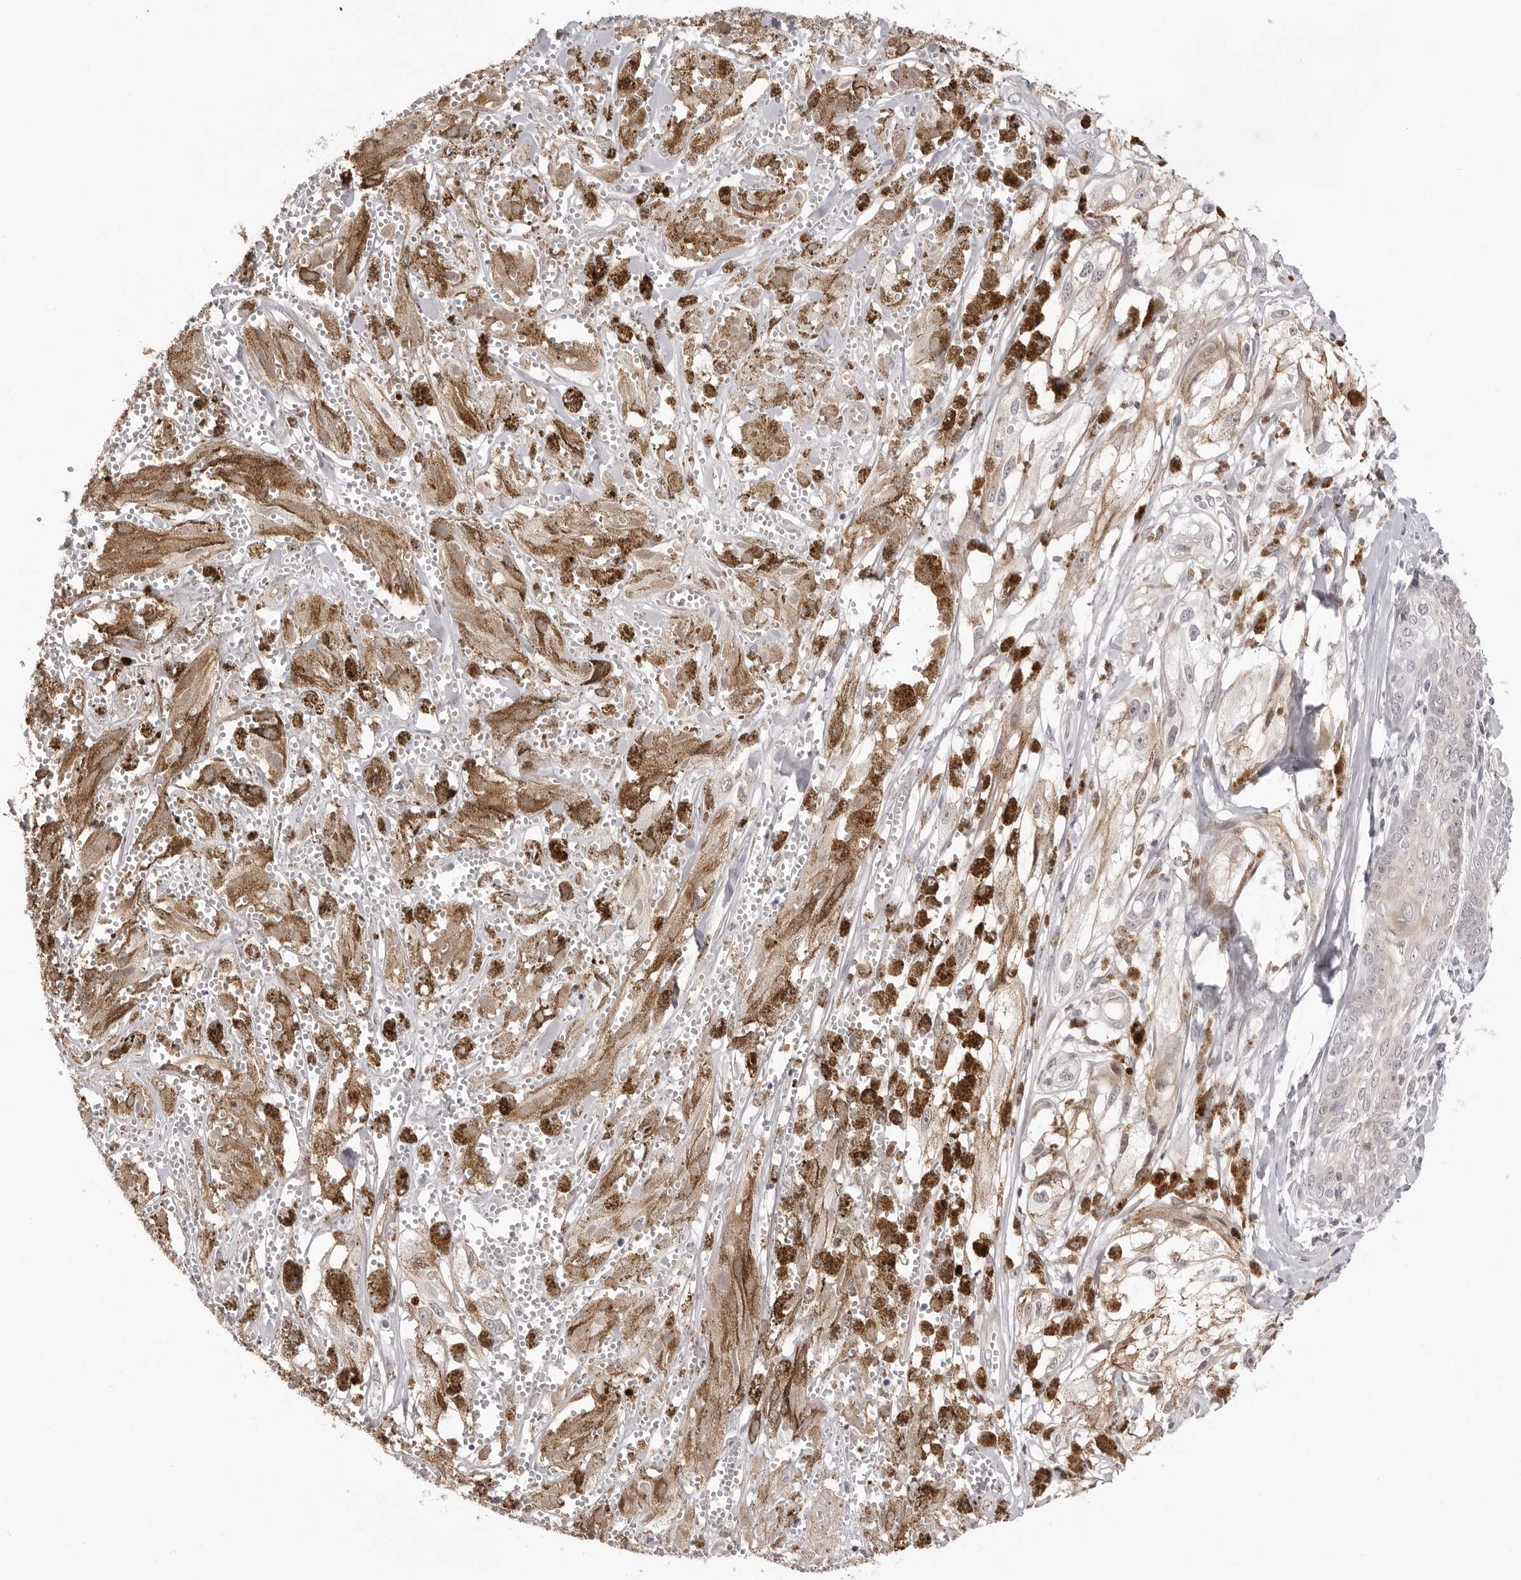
{"staining": {"intensity": "moderate", "quantity": ">75%", "location": "cytoplasmic/membranous"}, "tissue": "melanoma", "cell_type": "Tumor cells", "image_type": "cancer", "snomed": [{"axis": "morphology", "description": "Malignant melanoma, NOS"}, {"axis": "topography", "description": "Skin"}], "caption": "Melanoma stained with DAB (3,3'-diaminobenzidine) immunohistochemistry exhibits medium levels of moderate cytoplasmic/membranous staining in about >75% of tumor cells.", "gene": "UNK", "patient": {"sex": "male", "age": 88}}